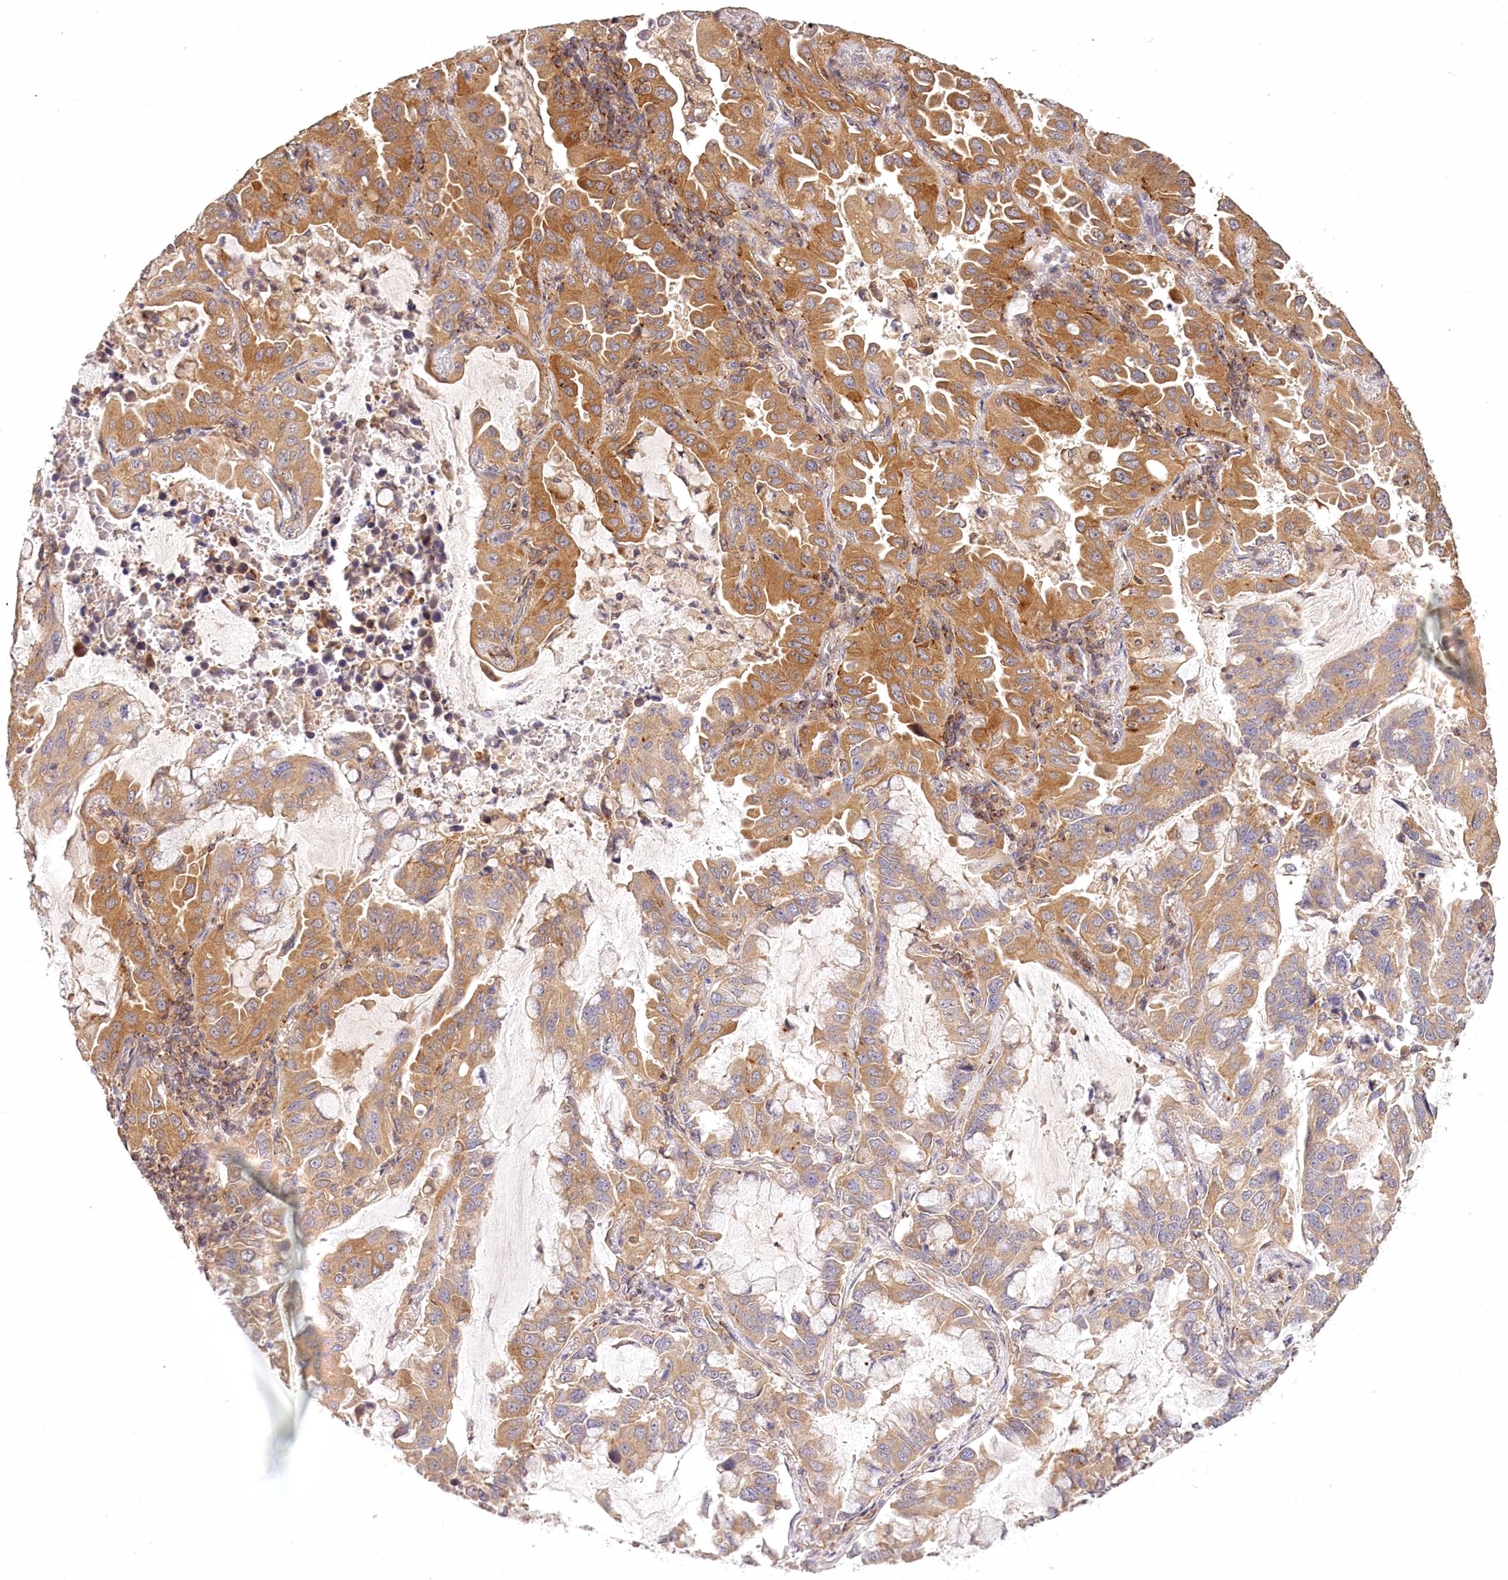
{"staining": {"intensity": "moderate", "quantity": ">75%", "location": "cytoplasmic/membranous"}, "tissue": "lung cancer", "cell_type": "Tumor cells", "image_type": "cancer", "snomed": [{"axis": "morphology", "description": "Adenocarcinoma, NOS"}, {"axis": "topography", "description": "Lung"}], "caption": "Immunohistochemistry photomicrograph of adenocarcinoma (lung) stained for a protein (brown), which reveals medium levels of moderate cytoplasmic/membranous staining in approximately >75% of tumor cells.", "gene": "LSS", "patient": {"sex": "male", "age": 64}}